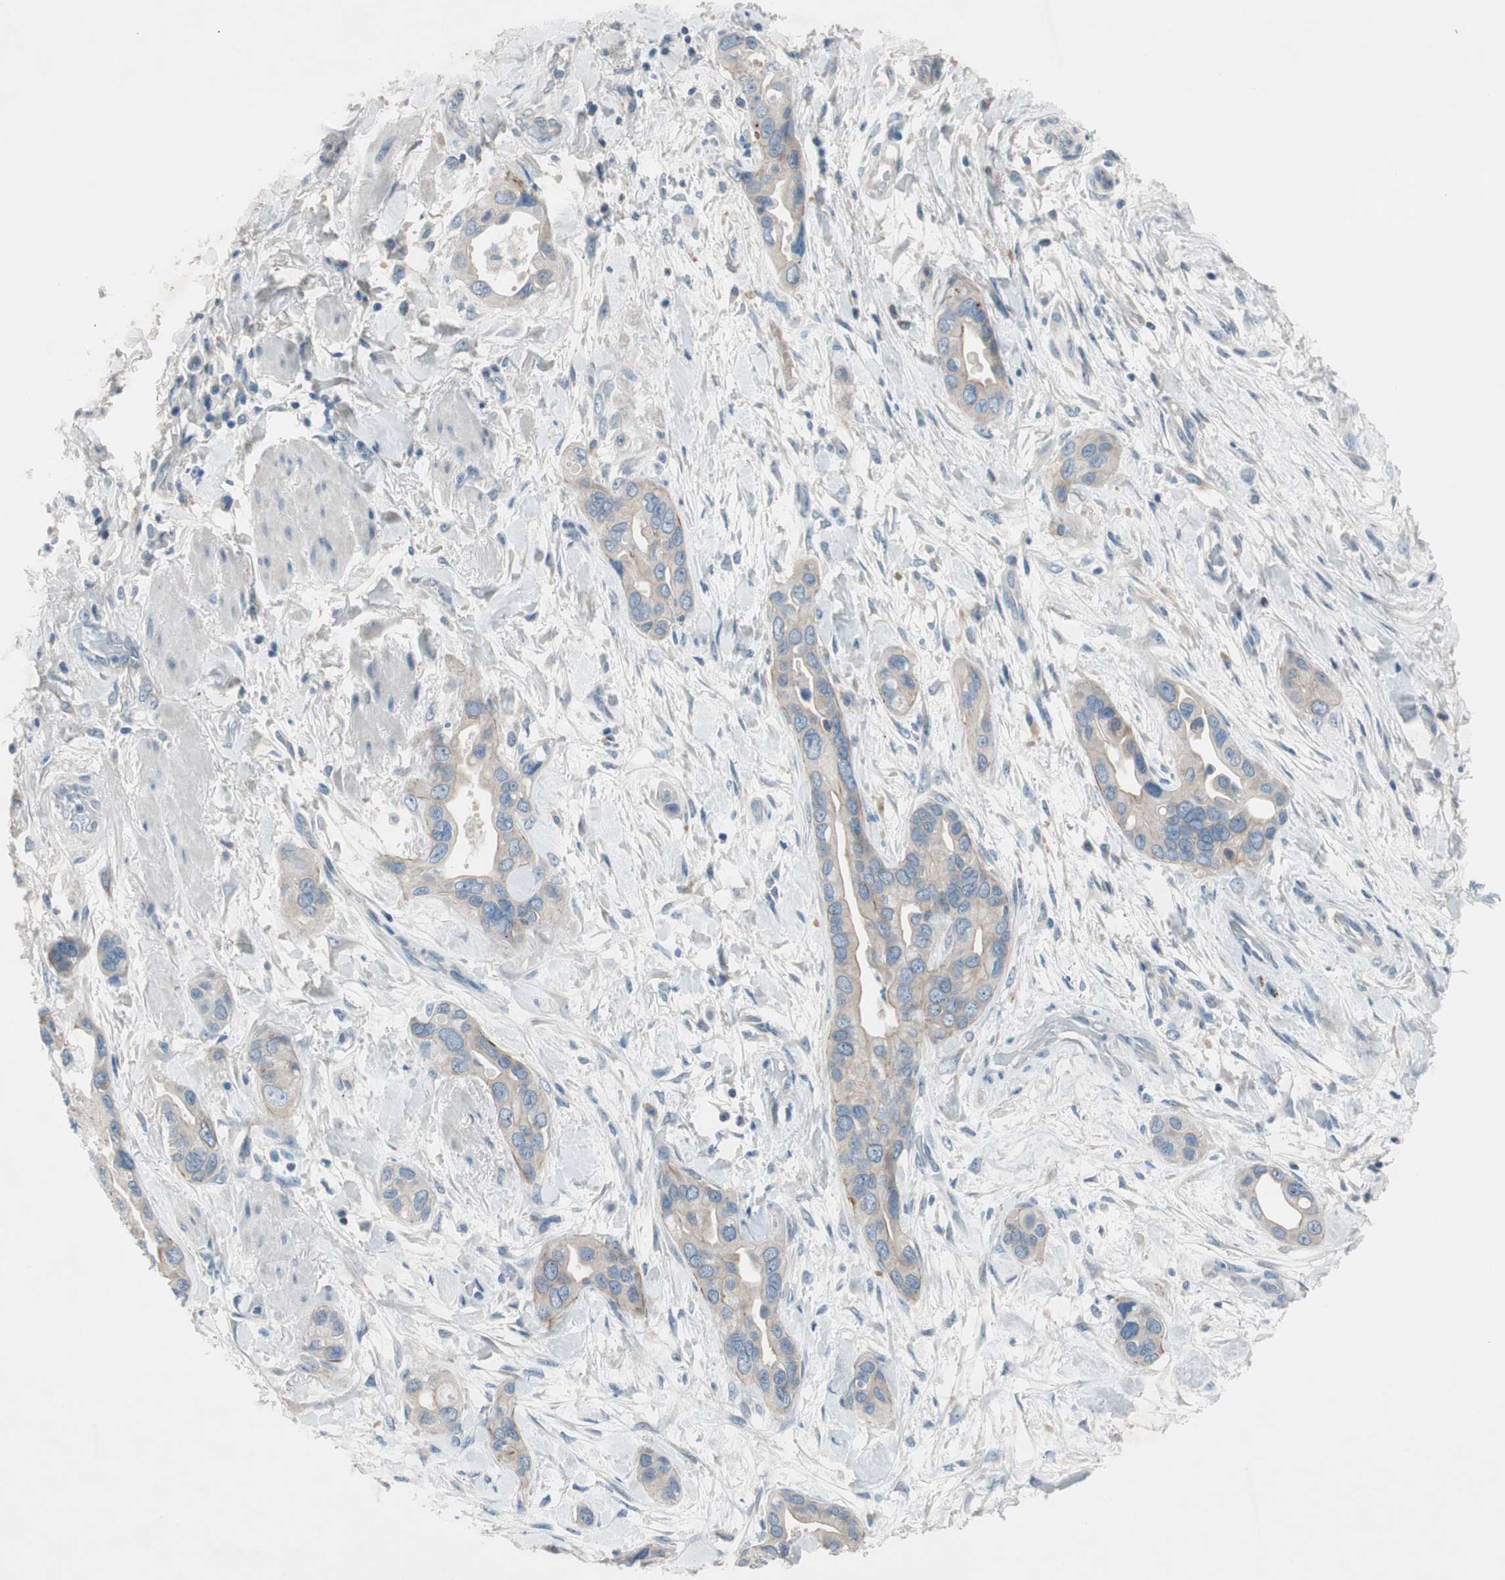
{"staining": {"intensity": "weak", "quantity": "25%-75%", "location": "cytoplasmic/membranous"}, "tissue": "pancreatic cancer", "cell_type": "Tumor cells", "image_type": "cancer", "snomed": [{"axis": "morphology", "description": "Adenocarcinoma, NOS"}, {"axis": "topography", "description": "Pancreas"}], "caption": "Immunohistochemistry (IHC) (DAB) staining of pancreatic adenocarcinoma displays weak cytoplasmic/membranous protein staining in about 25%-75% of tumor cells.", "gene": "PRRG4", "patient": {"sex": "female", "age": 77}}